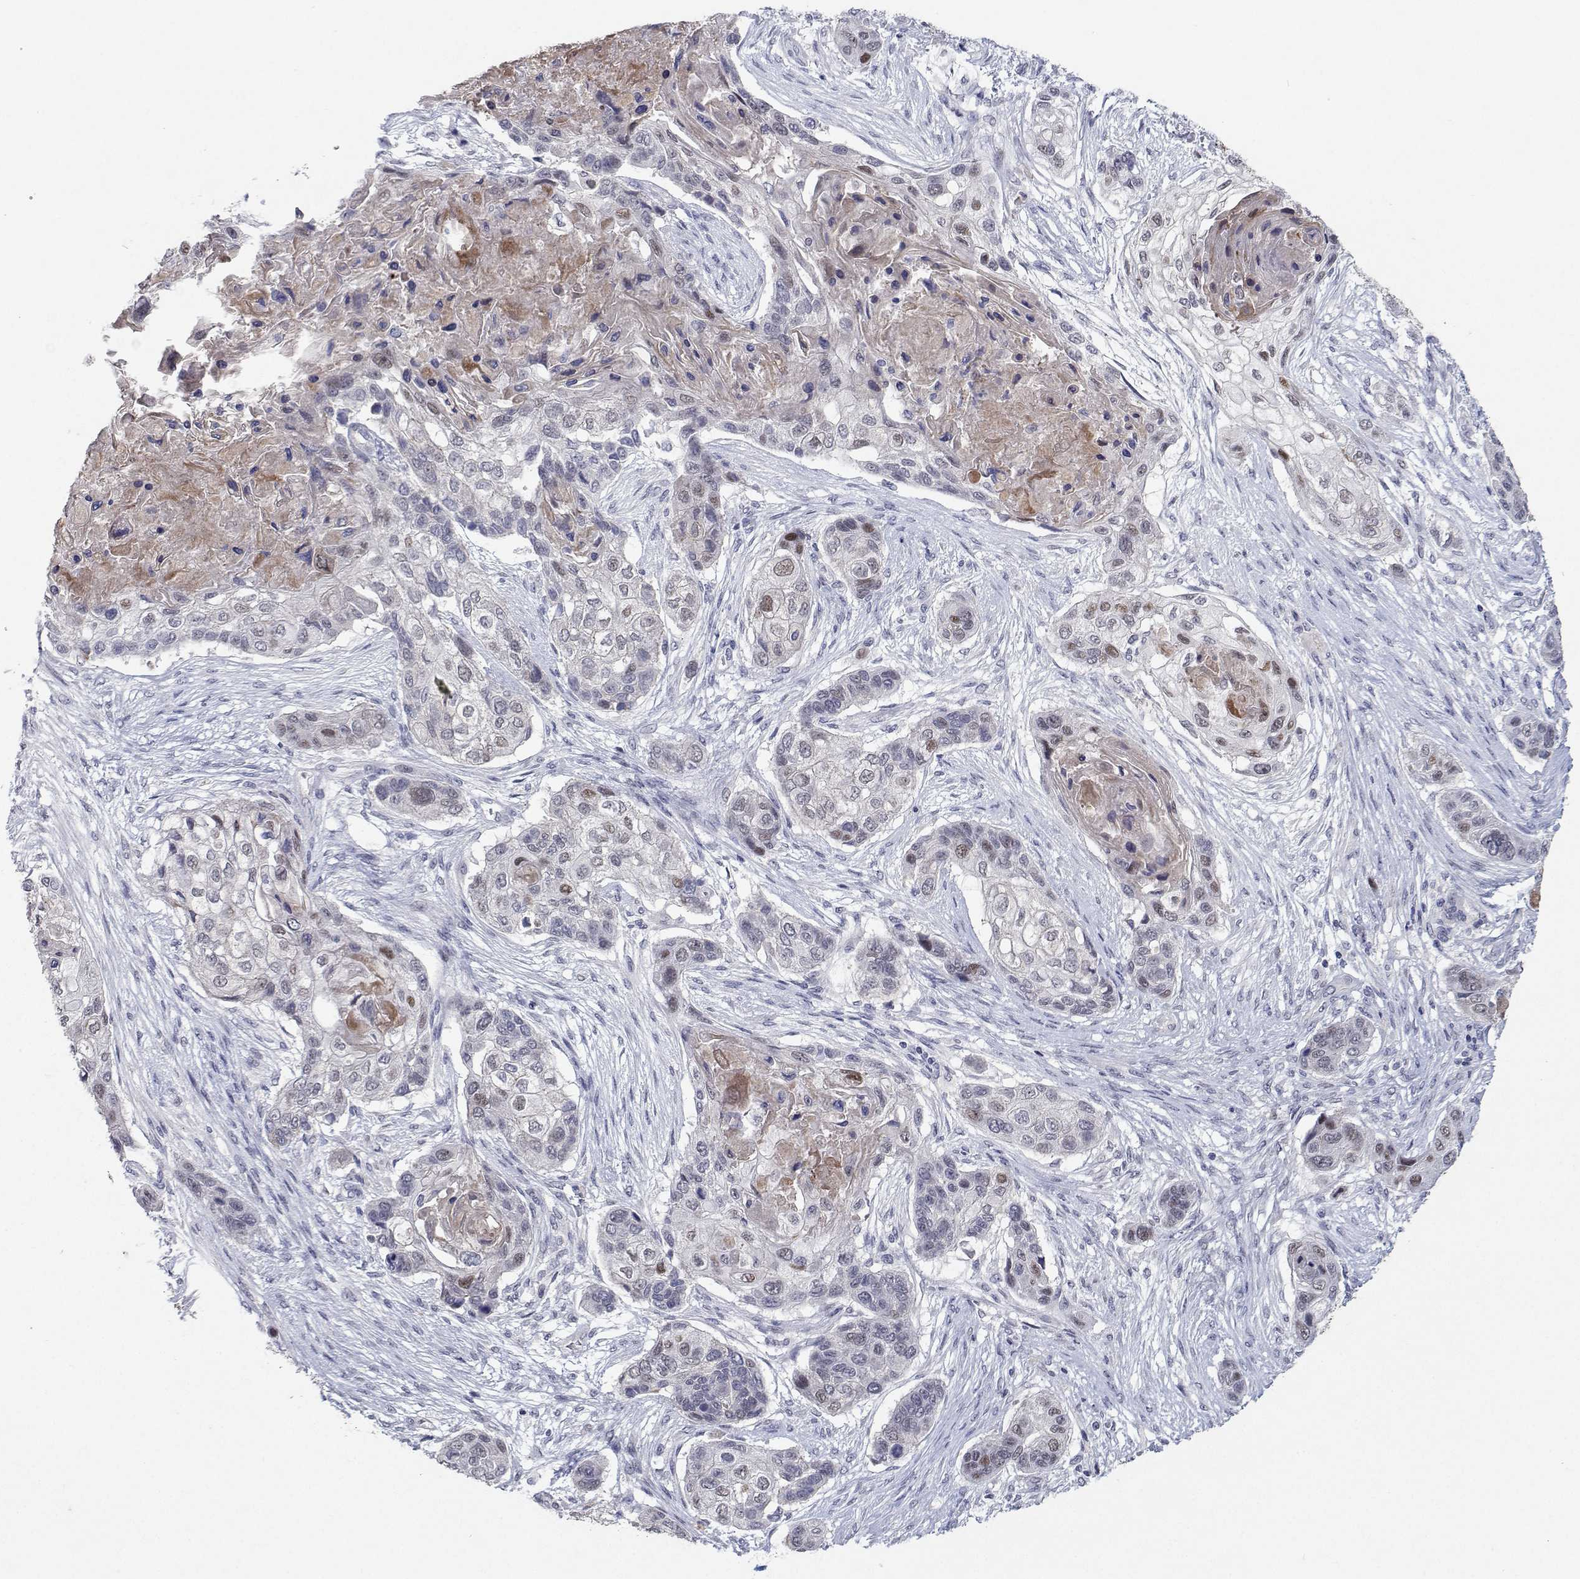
{"staining": {"intensity": "moderate", "quantity": "<25%", "location": "nuclear"}, "tissue": "lung cancer", "cell_type": "Tumor cells", "image_type": "cancer", "snomed": [{"axis": "morphology", "description": "Squamous cell carcinoma, NOS"}, {"axis": "topography", "description": "Lung"}], "caption": "A low amount of moderate nuclear expression is appreciated in about <25% of tumor cells in lung squamous cell carcinoma tissue.", "gene": "RBPJL", "patient": {"sex": "male", "age": 69}}